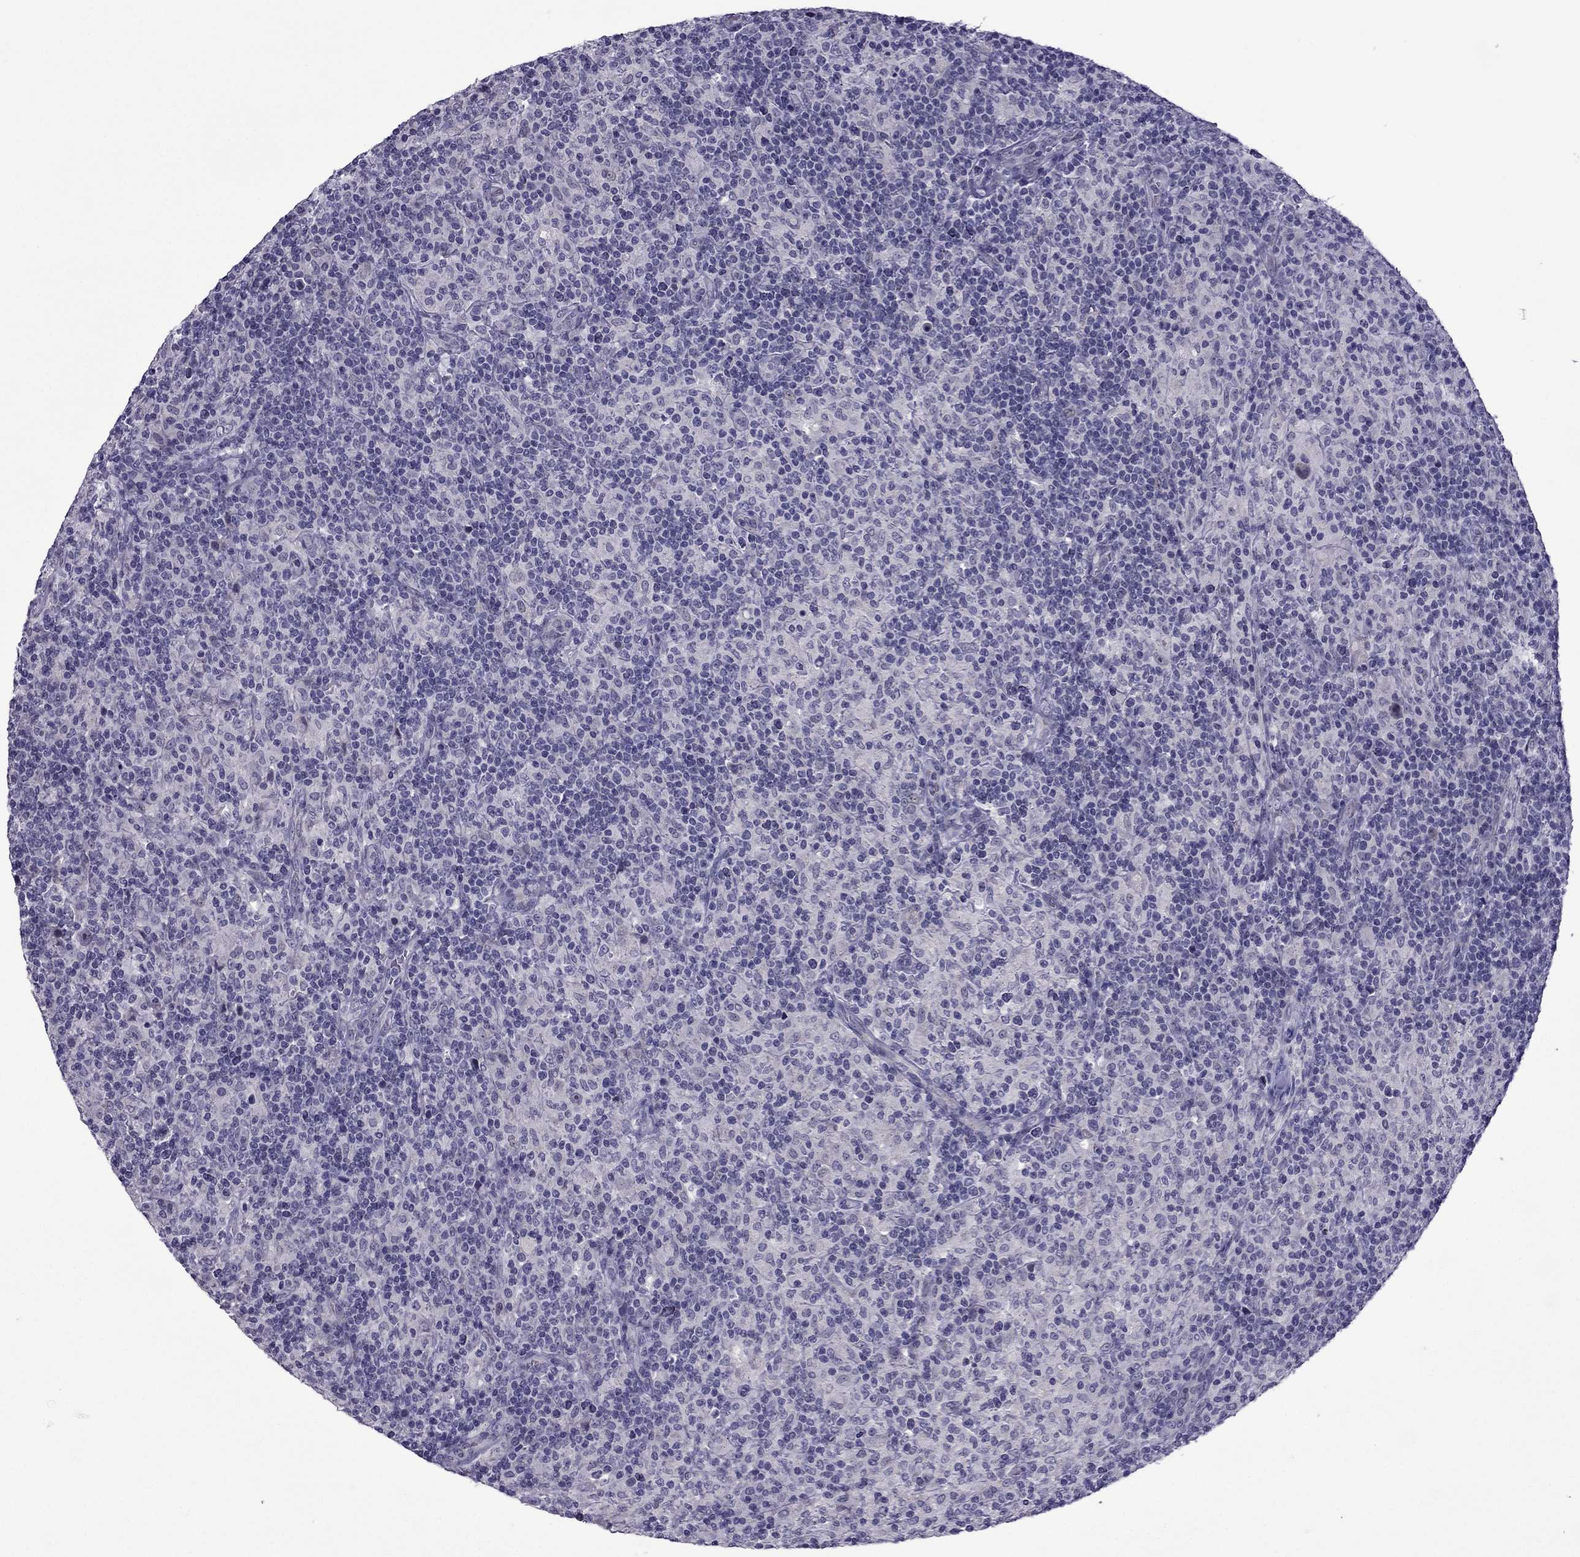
{"staining": {"intensity": "negative", "quantity": "none", "location": "none"}, "tissue": "lymphoma", "cell_type": "Tumor cells", "image_type": "cancer", "snomed": [{"axis": "morphology", "description": "Hodgkin's disease, NOS"}, {"axis": "topography", "description": "Lymph node"}], "caption": "A high-resolution histopathology image shows immunohistochemistry staining of Hodgkin's disease, which reveals no significant expression in tumor cells. The staining is performed using DAB (3,3'-diaminobenzidine) brown chromogen with nuclei counter-stained in using hematoxylin.", "gene": "MYBPH", "patient": {"sex": "male", "age": 70}}